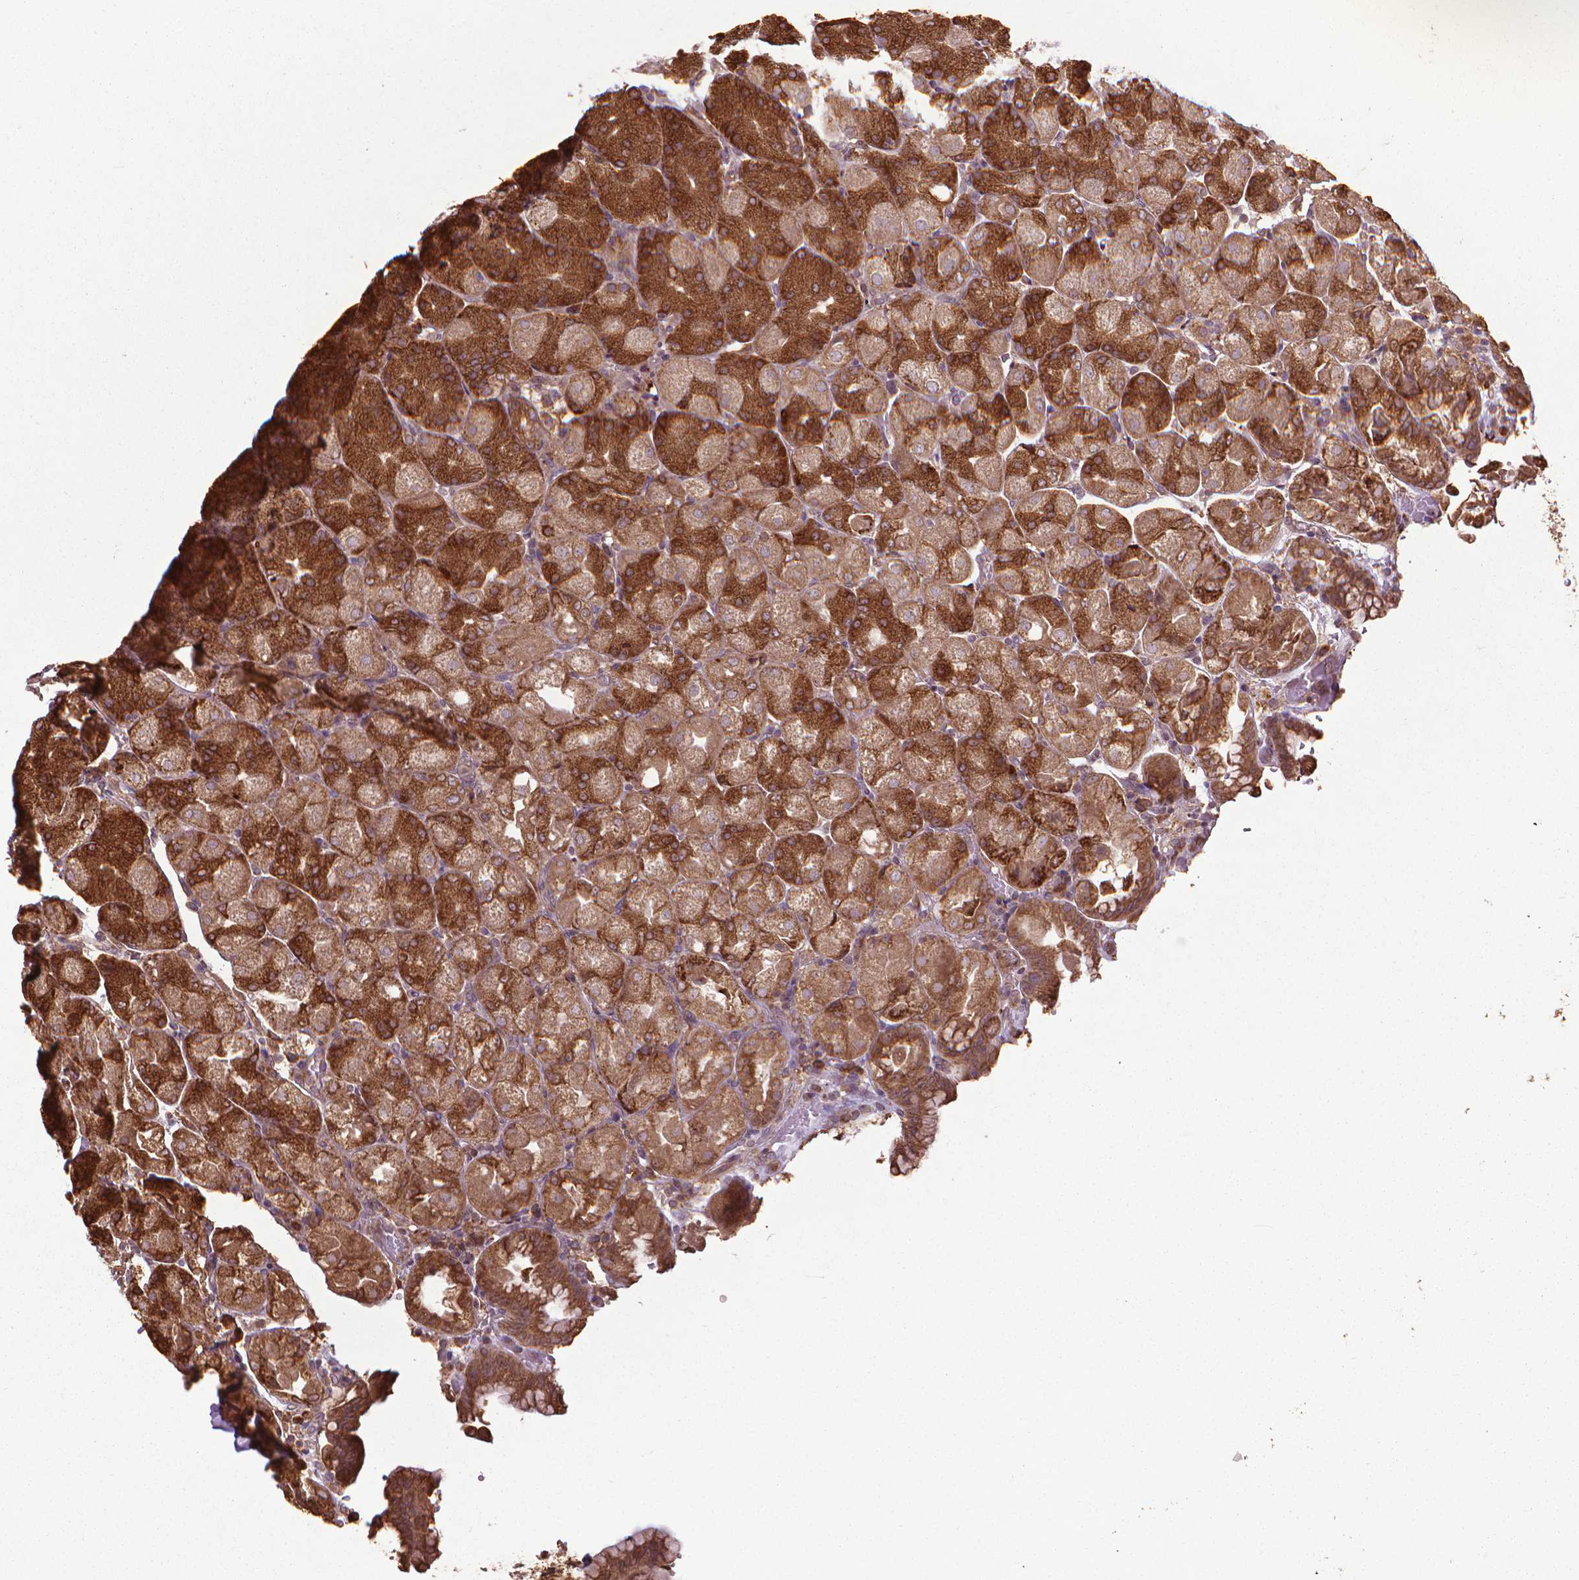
{"staining": {"intensity": "strong", "quantity": "25%-75%", "location": "cytoplasmic/membranous"}, "tissue": "stomach", "cell_type": "Glandular cells", "image_type": "normal", "snomed": [{"axis": "morphology", "description": "Normal tissue, NOS"}, {"axis": "topography", "description": "Stomach, upper"}, {"axis": "topography", "description": "Stomach"}, {"axis": "topography", "description": "Stomach, lower"}], "caption": "Stomach stained with a brown dye shows strong cytoplasmic/membranous positive expression in approximately 25%-75% of glandular cells.", "gene": "GAS1", "patient": {"sex": "male", "age": 62}}